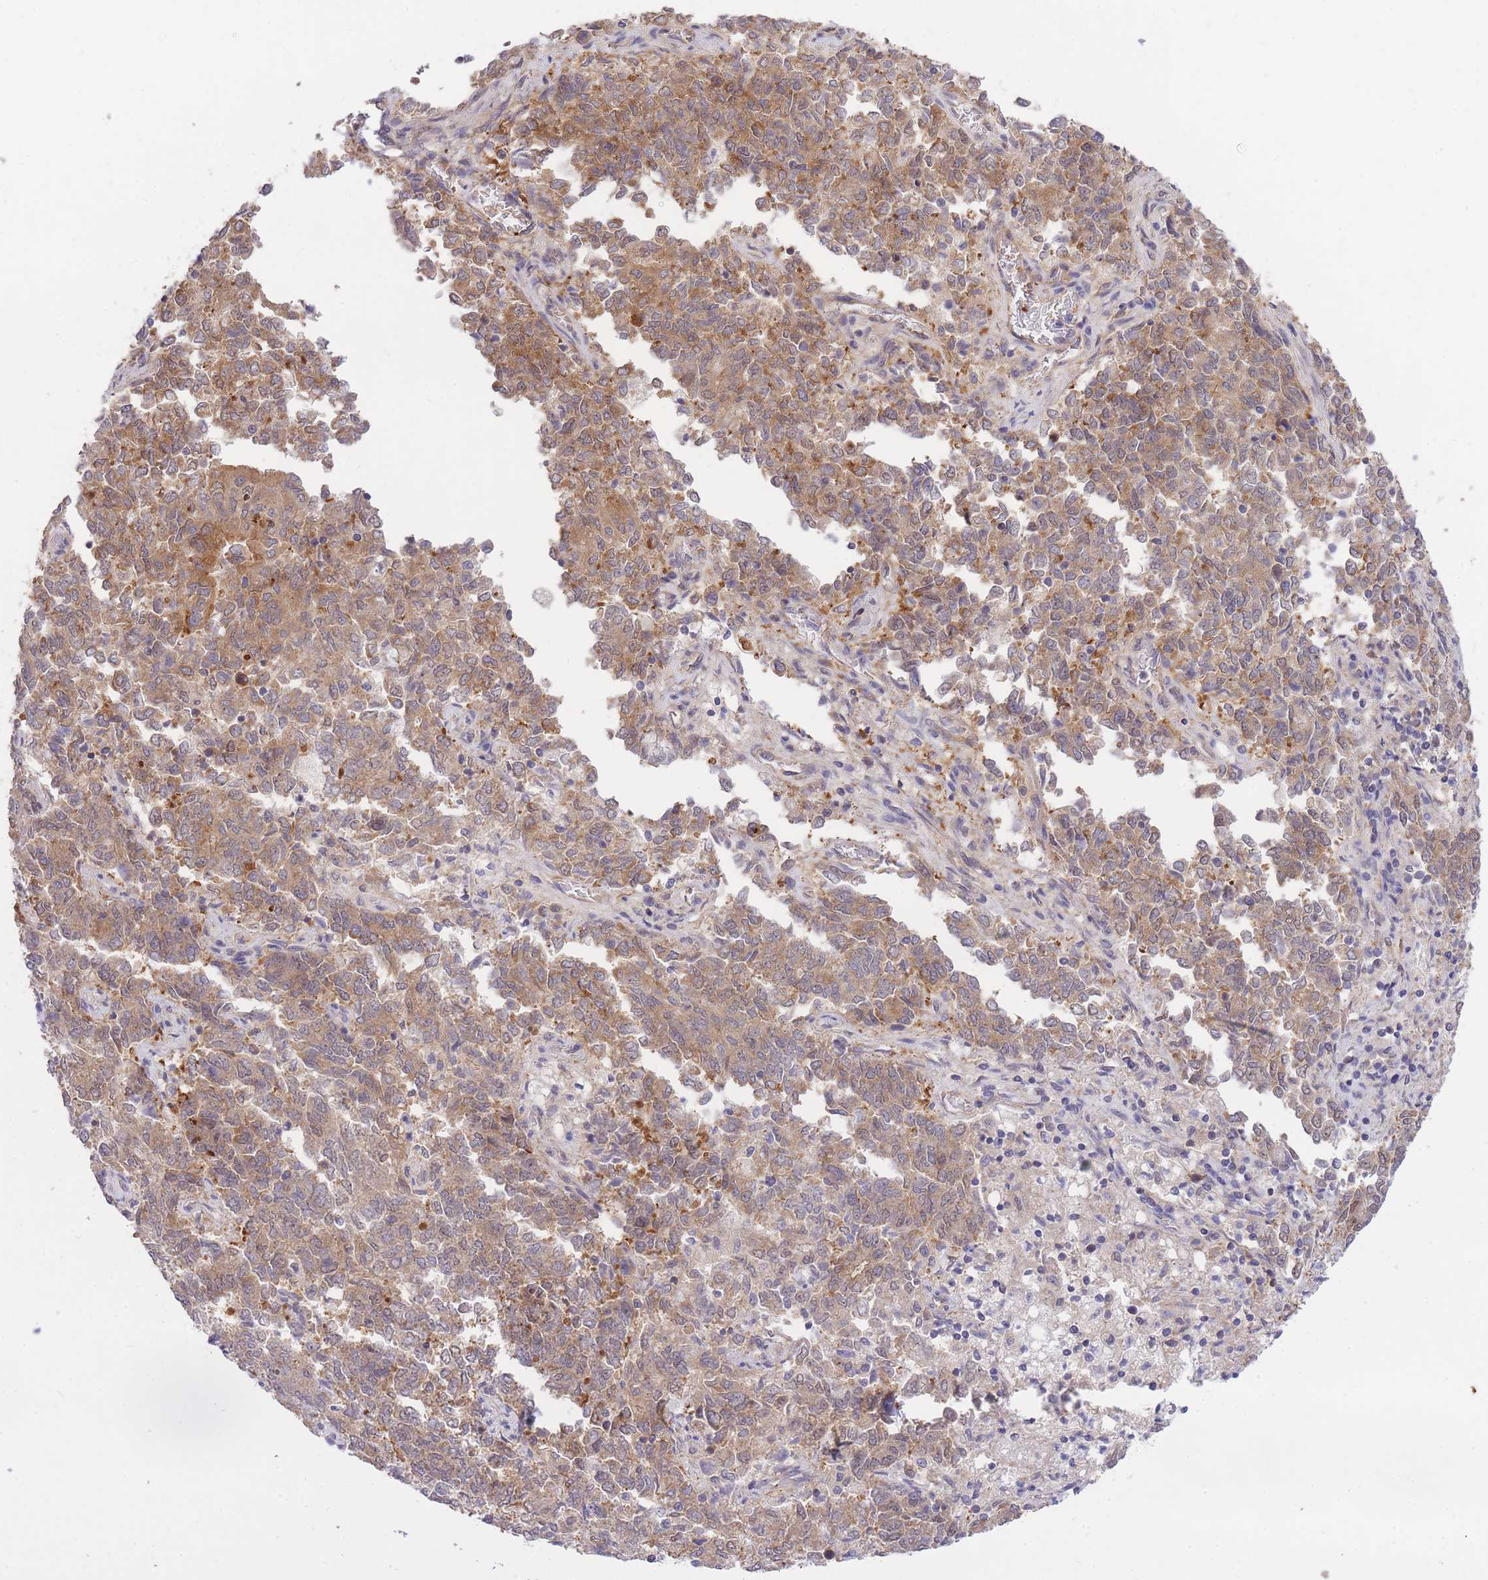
{"staining": {"intensity": "moderate", "quantity": ">75%", "location": "cytoplasmic/membranous"}, "tissue": "endometrial cancer", "cell_type": "Tumor cells", "image_type": "cancer", "snomed": [{"axis": "morphology", "description": "Adenocarcinoma, NOS"}, {"axis": "topography", "description": "Endometrium"}], "caption": "The photomicrograph reveals immunohistochemical staining of endometrial adenocarcinoma. There is moderate cytoplasmic/membranous expression is identified in about >75% of tumor cells. The staining was performed using DAB to visualize the protein expression in brown, while the nuclei were stained in blue with hematoxylin (Magnification: 20x).", "gene": "EXOSC8", "patient": {"sex": "female", "age": 80}}